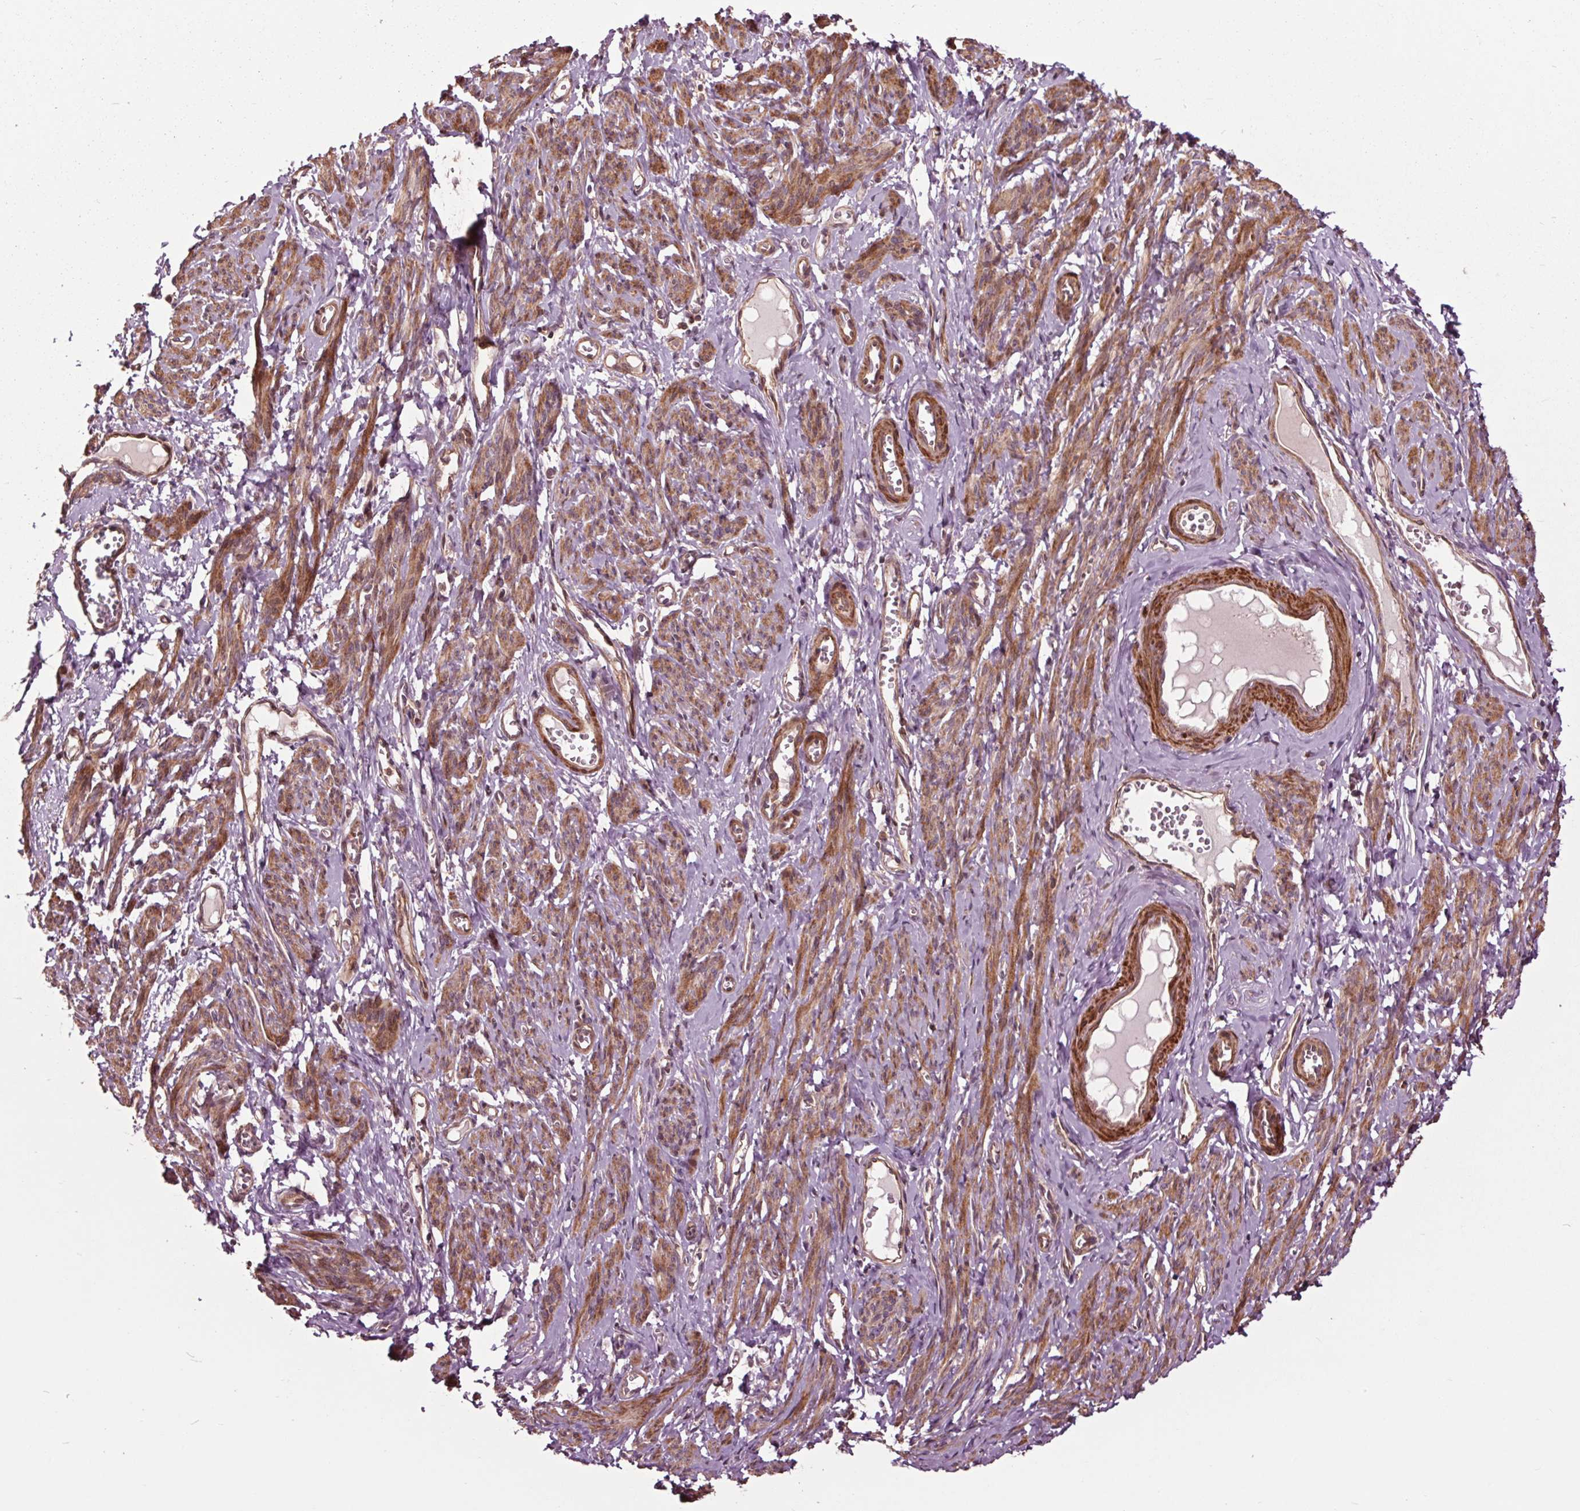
{"staining": {"intensity": "moderate", "quantity": ">75%", "location": "cytoplasmic/membranous"}, "tissue": "smooth muscle", "cell_type": "Smooth muscle cells", "image_type": "normal", "snomed": [{"axis": "morphology", "description": "Normal tissue, NOS"}, {"axis": "topography", "description": "Smooth muscle"}], "caption": "Unremarkable smooth muscle displays moderate cytoplasmic/membranous expression in about >75% of smooth muscle cells, visualized by immunohistochemistry. (DAB IHC, brown staining for protein, blue staining for nuclei).", "gene": "CEP95", "patient": {"sex": "female", "age": 65}}